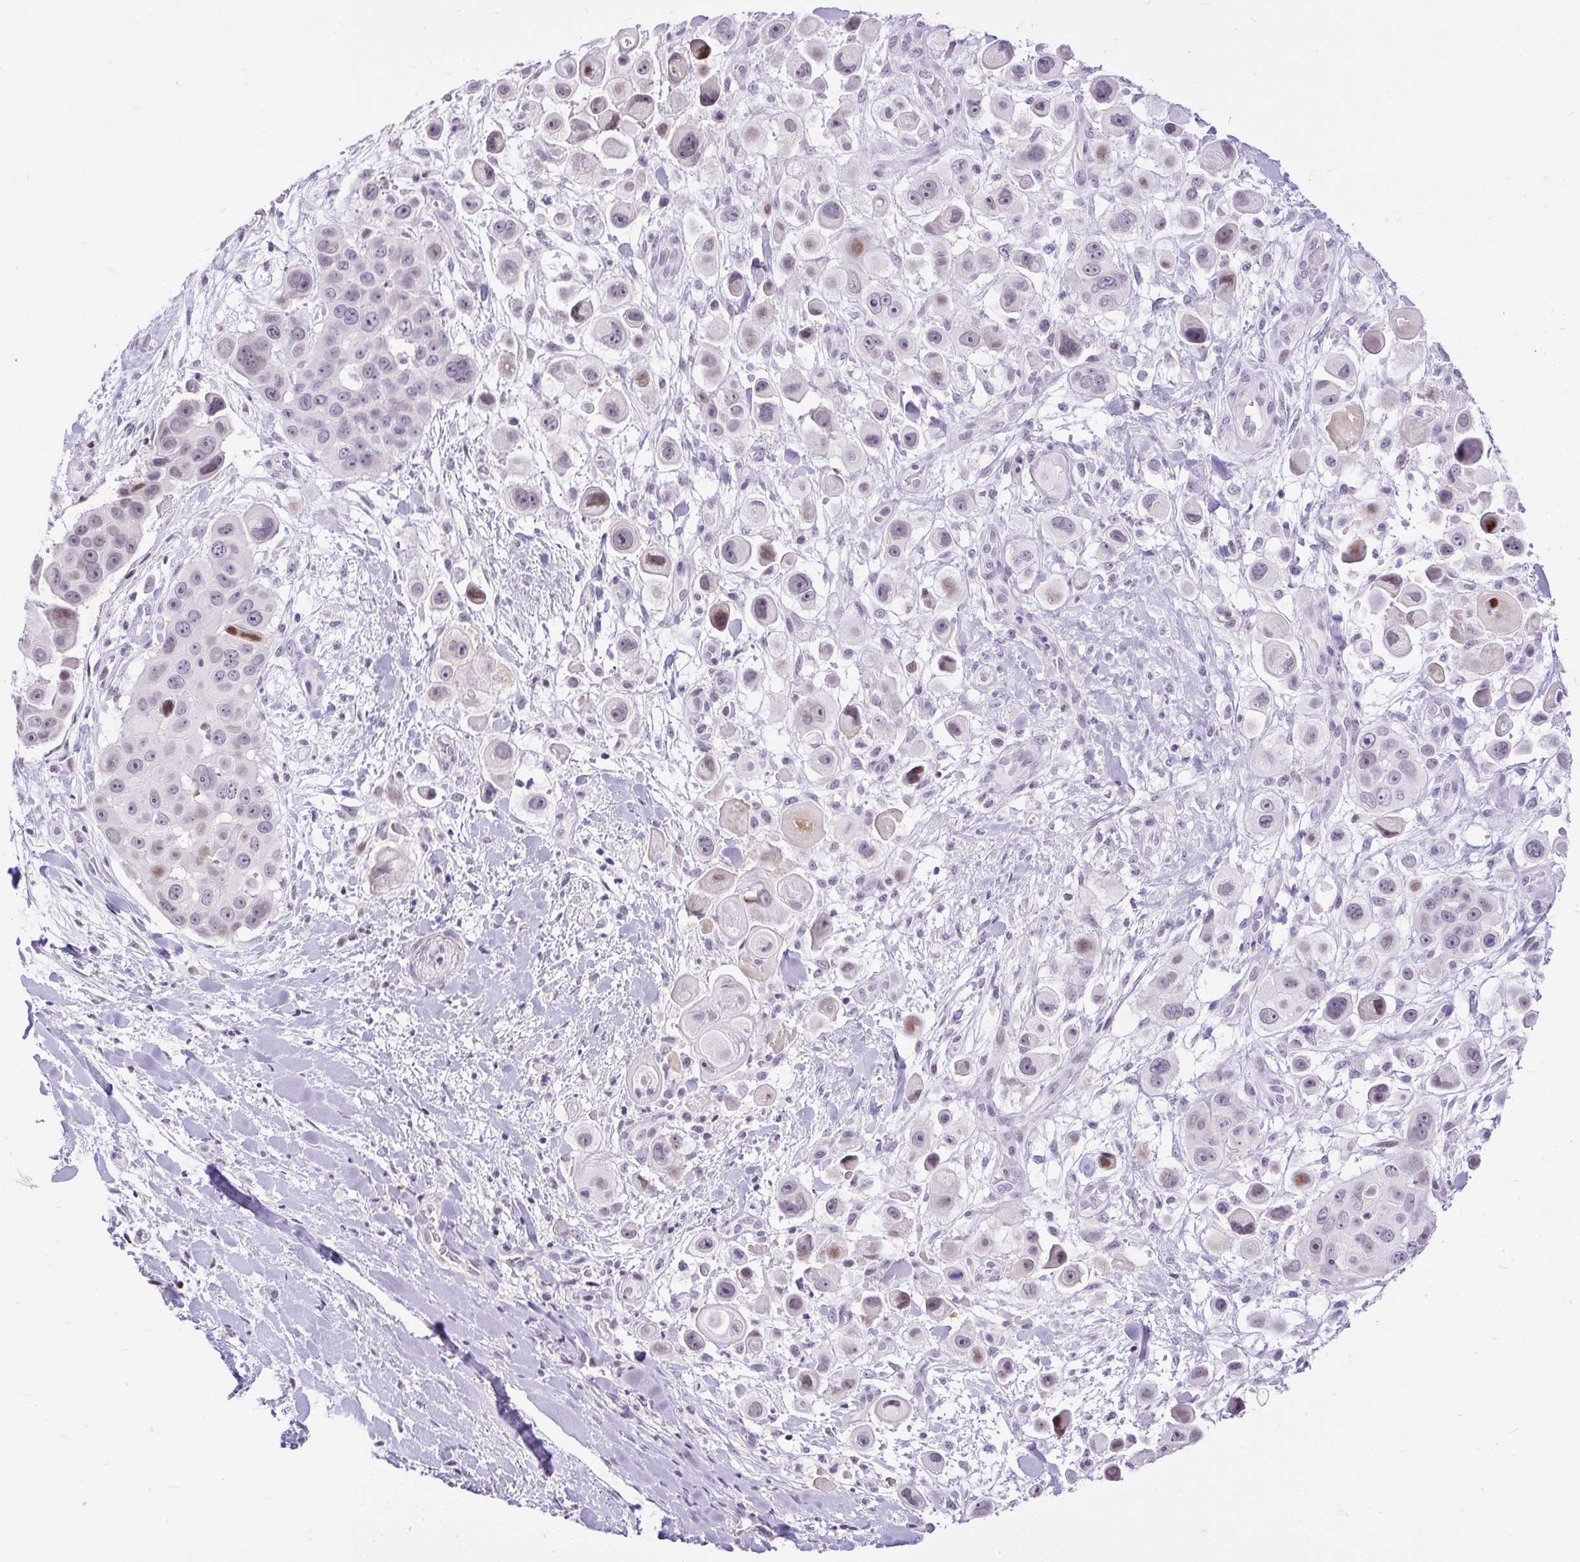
{"staining": {"intensity": "weak", "quantity": "25%-75%", "location": "nuclear"}, "tissue": "skin cancer", "cell_type": "Tumor cells", "image_type": "cancer", "snomed": [{"axis": "morphology", "description": "Squamous cell carcinoma, NOS"}, {"axis": "topography", "description": "Skin"}], "caption": "Weak nuclear staining for a protein is identified in approximately 25%-75% of tumor cells of skin squamous cell carcinoma using immunohistochemistry.", "gene": "WNT10B", "patient": {"sex": "male", "age": 67}}